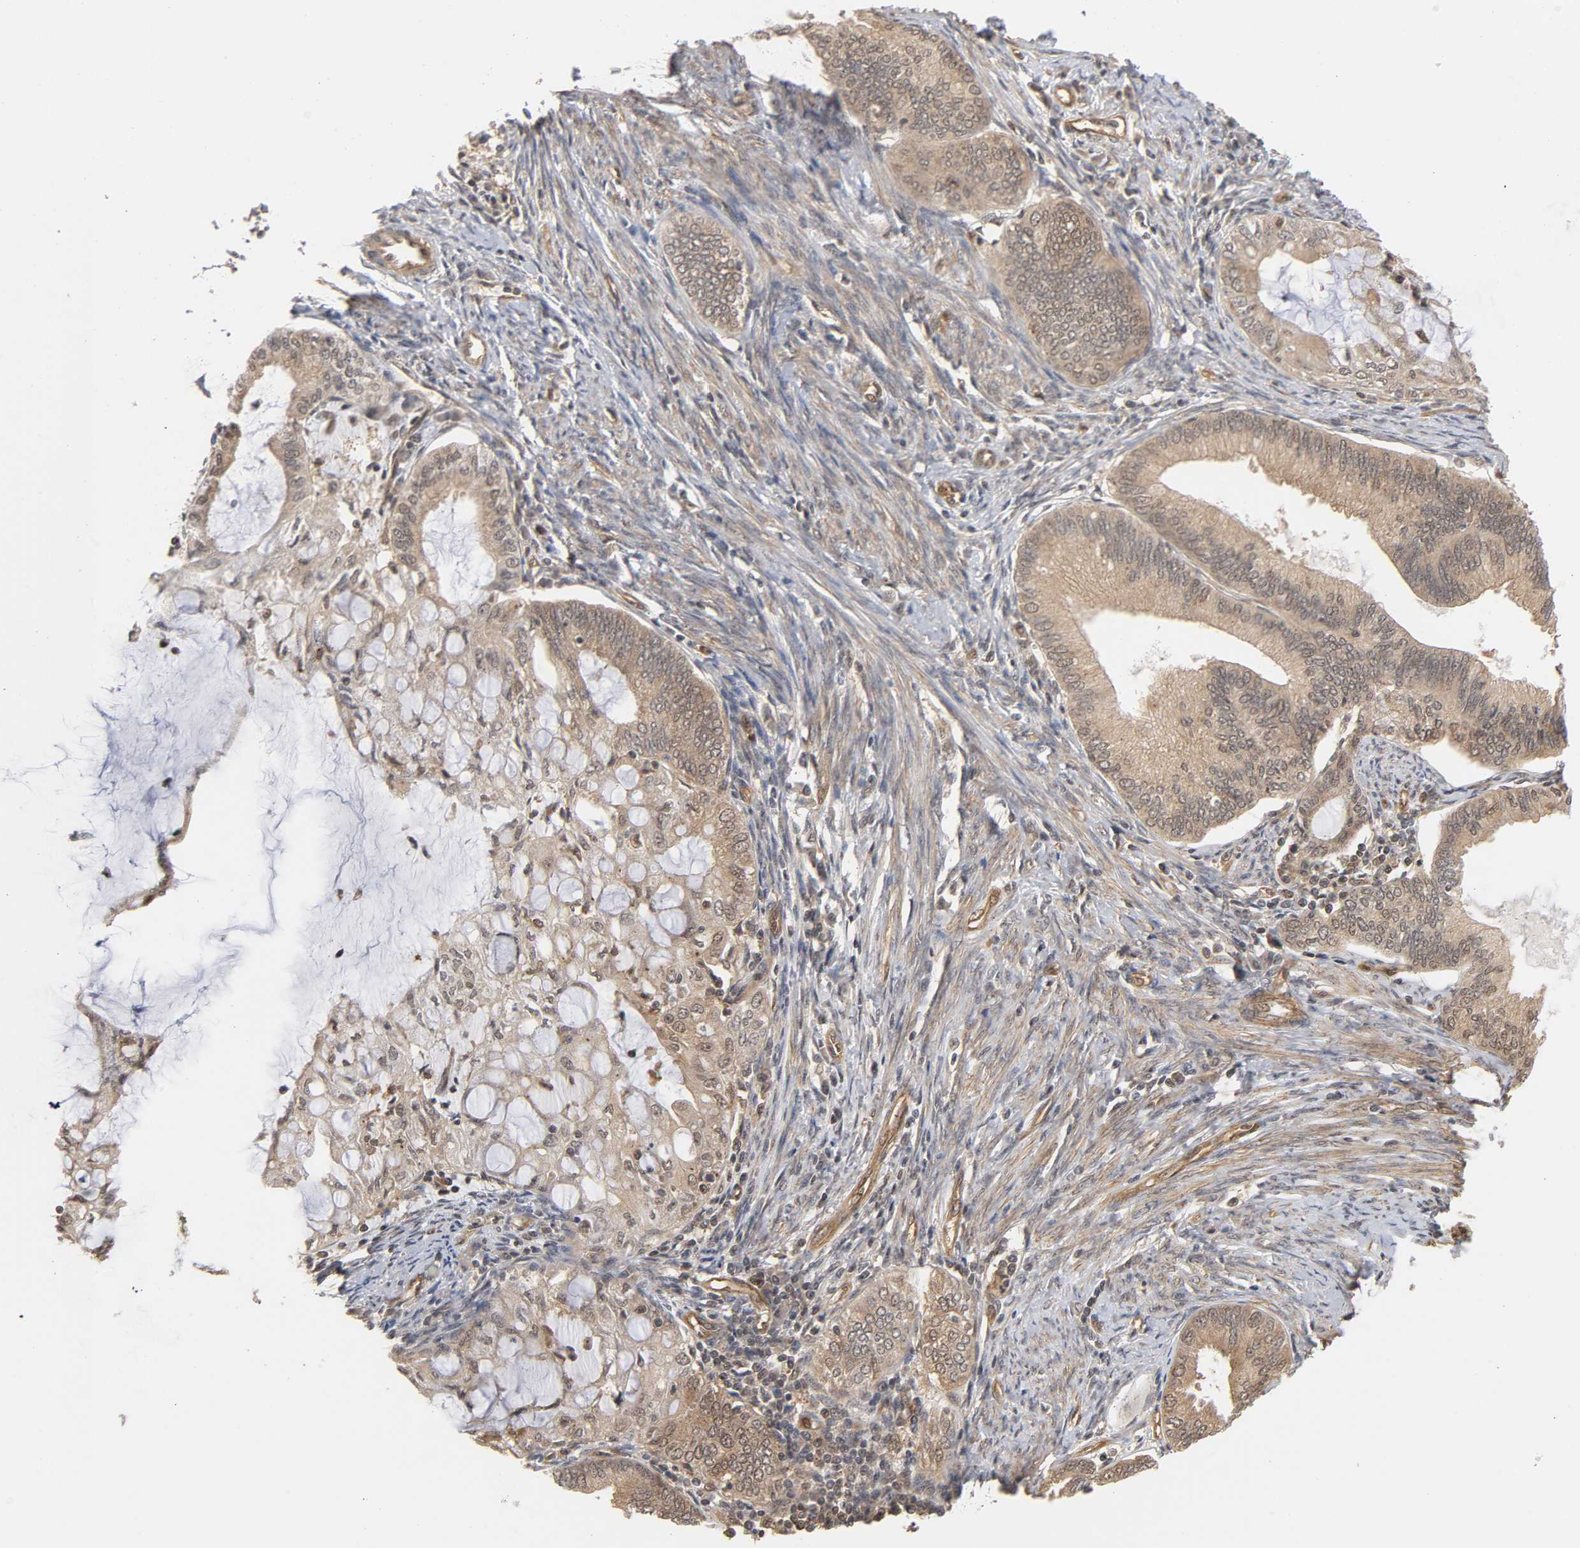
{"staining": {"intensity": "moderate", "quantity": ">75%", "location": "cytoplasmic/membranous"}, "tissue": "endometrial cancer", "cell_type": "Tumor cells", "image_type": "cancer", "snomed": [{"axis": "morphology", "description": "Adenocarcinoma, NOS"}, {"axis": "topography", "description": "Endometrium"}], "caption": "Immunohistochemical staining of adenocarcinoma (endometrial) shows medium levels of moderate cytoplasmic/membranous protein positivity in about >75% of tumor cells.", "gene": "CDC37", "patient": {"sex": "female", "age": 86}}